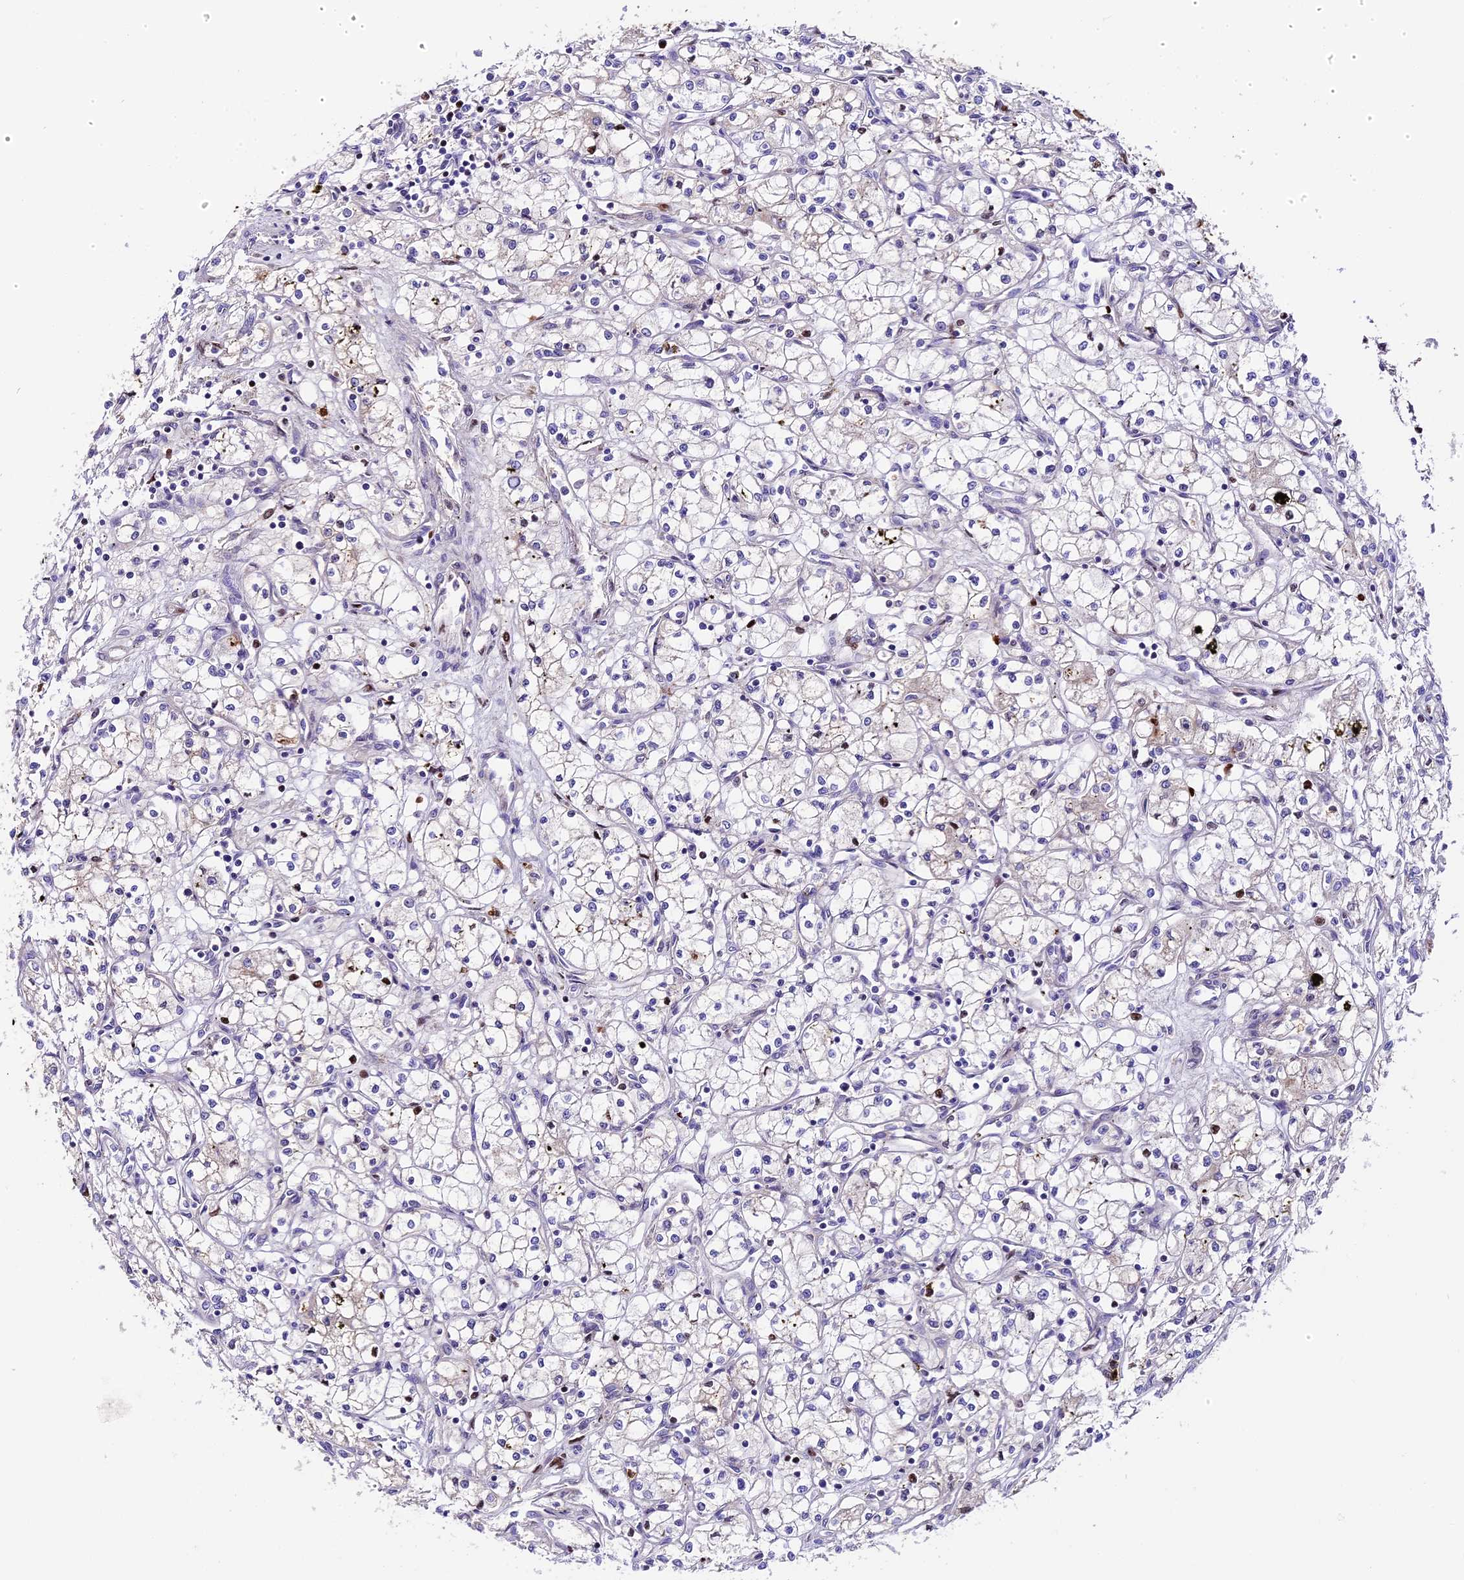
{"staining": {"intensity": "negative", "quantity": "none", "location": "none"}, "tissue": "renal cancer", "cell_type": "Tumor cells", "image_type": "cancer", "snomed": [{"axis": "morphology", "description": "Adenocarcinoma, NOS"}, {"axis": "topography", "description": "Kidney"}], "caption": "Image shows no significant protein expression in tumor cells of renal cancer (adenocarcinoma).", "gene": "MAP3K7CL", "patient": {"sex": "male", "age": 59}}